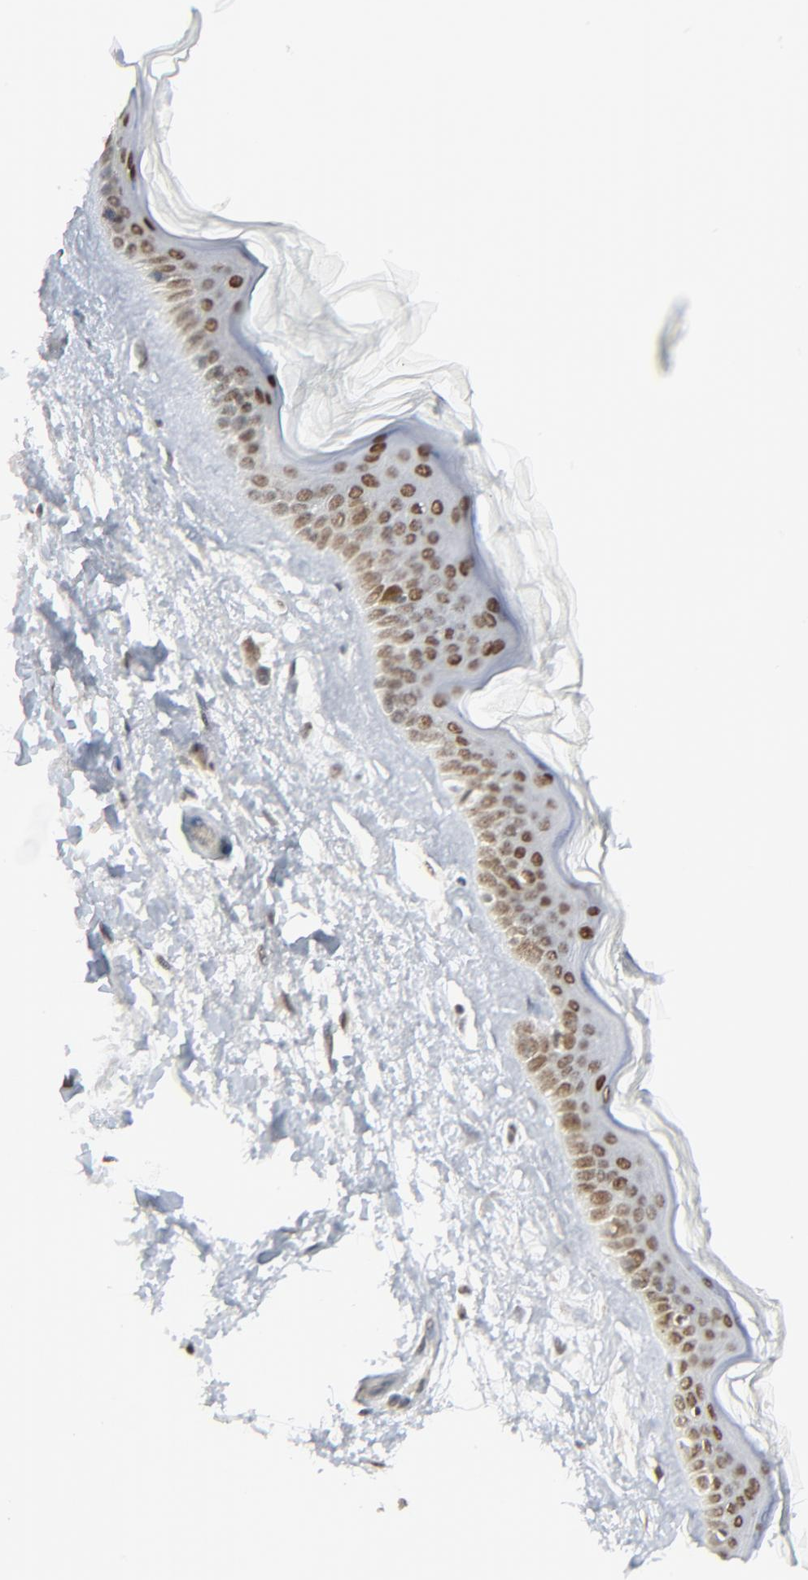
{"staining": {"intensity": "moderate", "quantity": ">75%", "location": "nuclear"}, "tissue": "skin", "cell_type": "Fibroblasts", "image_type": "normal", "snomed": [{"axis": "morphology", "description": "Normal tissue, NOS"}, {"axis": "topography", "description": "Skin"}], "caption": "Skin stained with DAB (3,3'-diaminobenzidine) immunohistochemistry exhibits medium levels of moderate nuclear expression in approximately >75% of fibroblasts.", "gene": "FBXO28", "patient": {"sex": "male", "age": 63}}